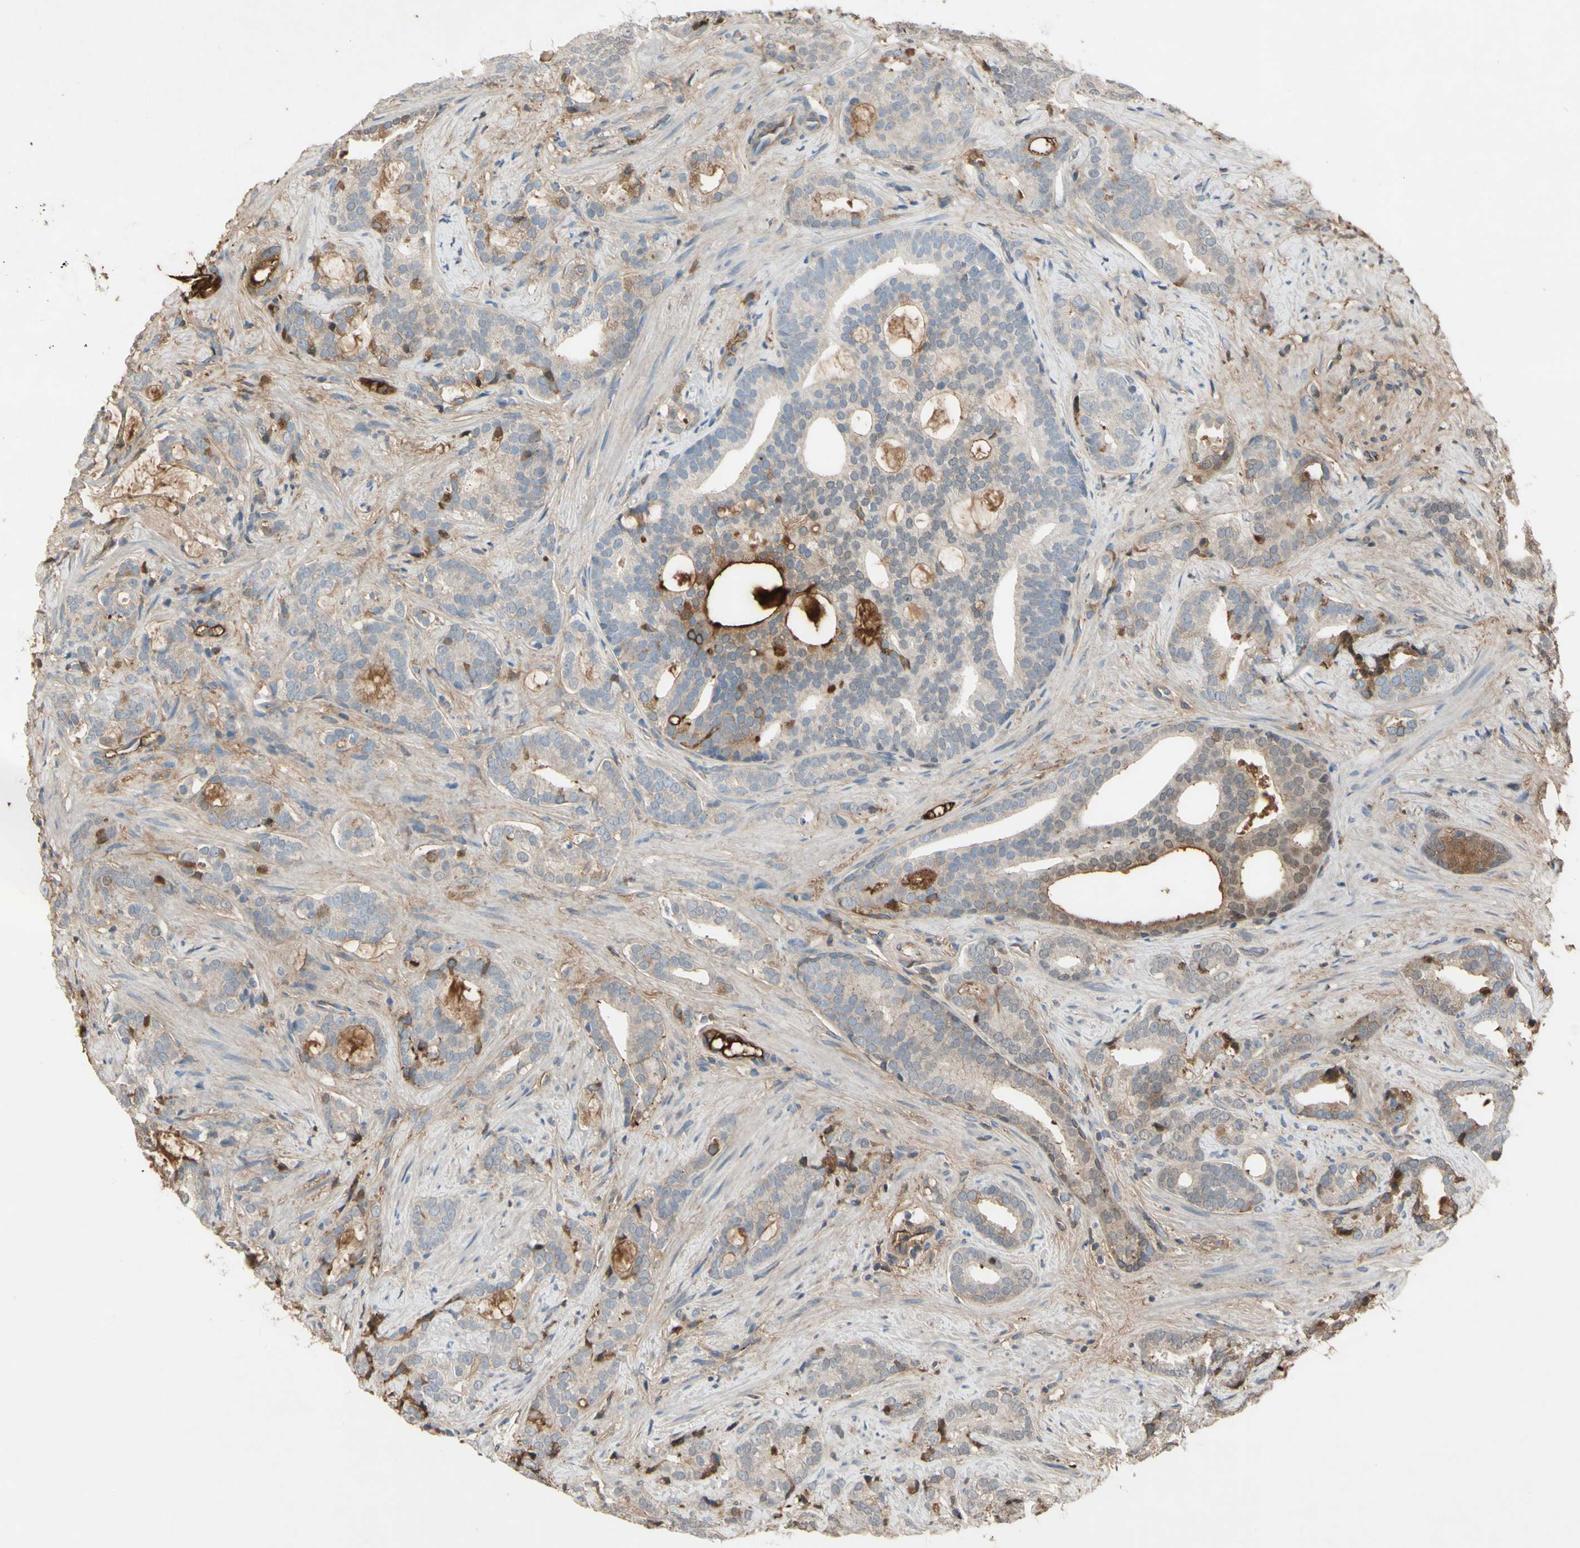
{"staining": {"intensity": "weak", "quantity": ">75%", "location": "cytoplasmic/membranous"}, "tissue": "prostate cancer", "cell_type": "Tumor cells", "image_type": "cancer", "snomed": [{"axis": "morphology", "description": "Adenocarcinoma, Low grade"}, {"axis": "topography", "description": "Prostate"}], "caption": "Protein analysis of prostate cancer tissue demonstrates weak cytoplasmic/membranous expression in about >75% of tumor cells.", "gene": "TIMP2", "patient": {"sex": "male", "age": 58}}